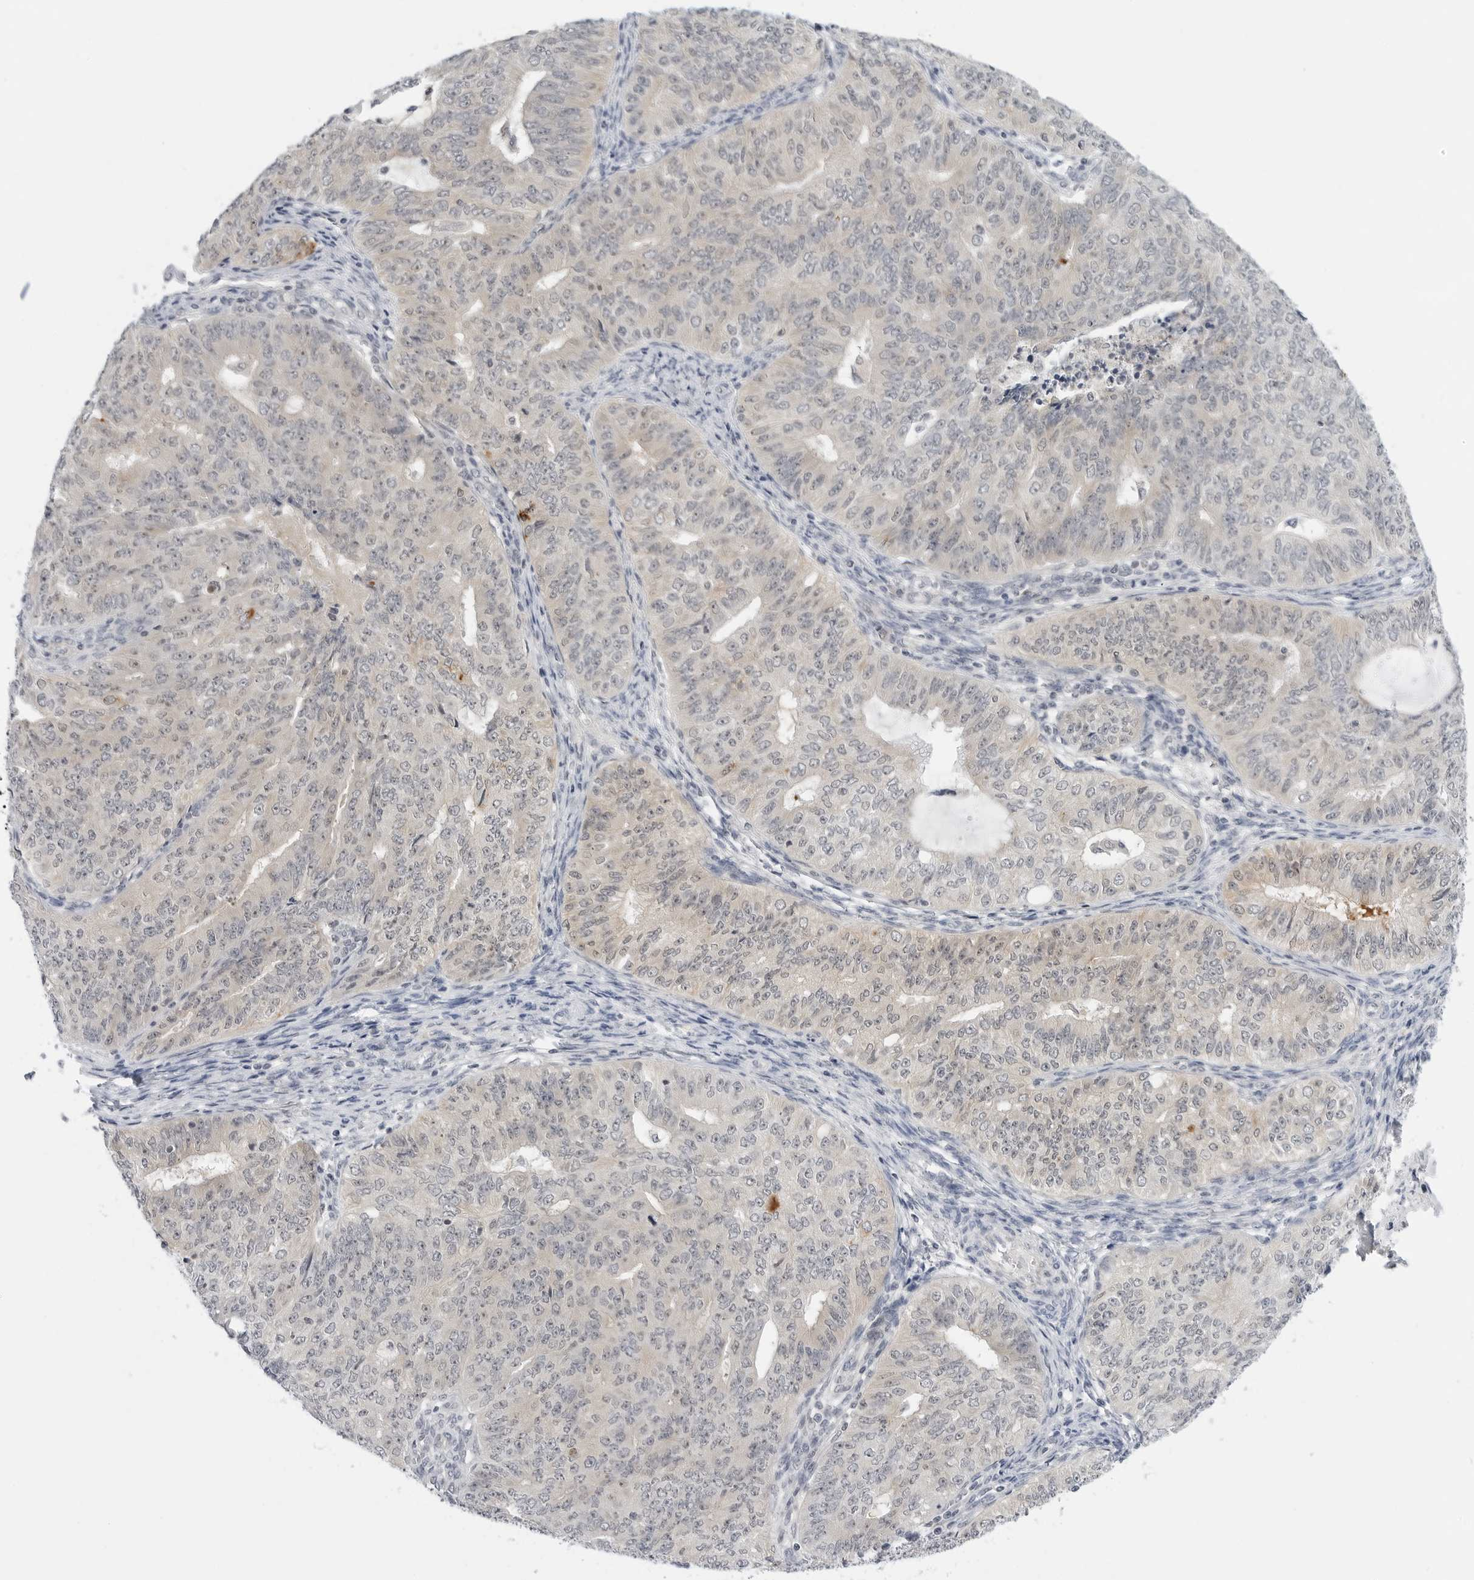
{"staining": {"intensity": "negative", "quantity": "none", "location": "none"}, "tissue": "endometrial cancer", "cell_type": "Tumor cells", "image_type": "cancer", "snomed": [{"axis": "morphology", "description": "Adenocarcinoma, NOS"}, {"axis": "topography", "description": "Endometrium"}], "caption": "The histopathology image demonstrates no significant expression in tumor cells of endometrial cancer (adenocarcinoma).", "gene": "MAP2K5", "patient": {"sex": "female", "age": 32}}